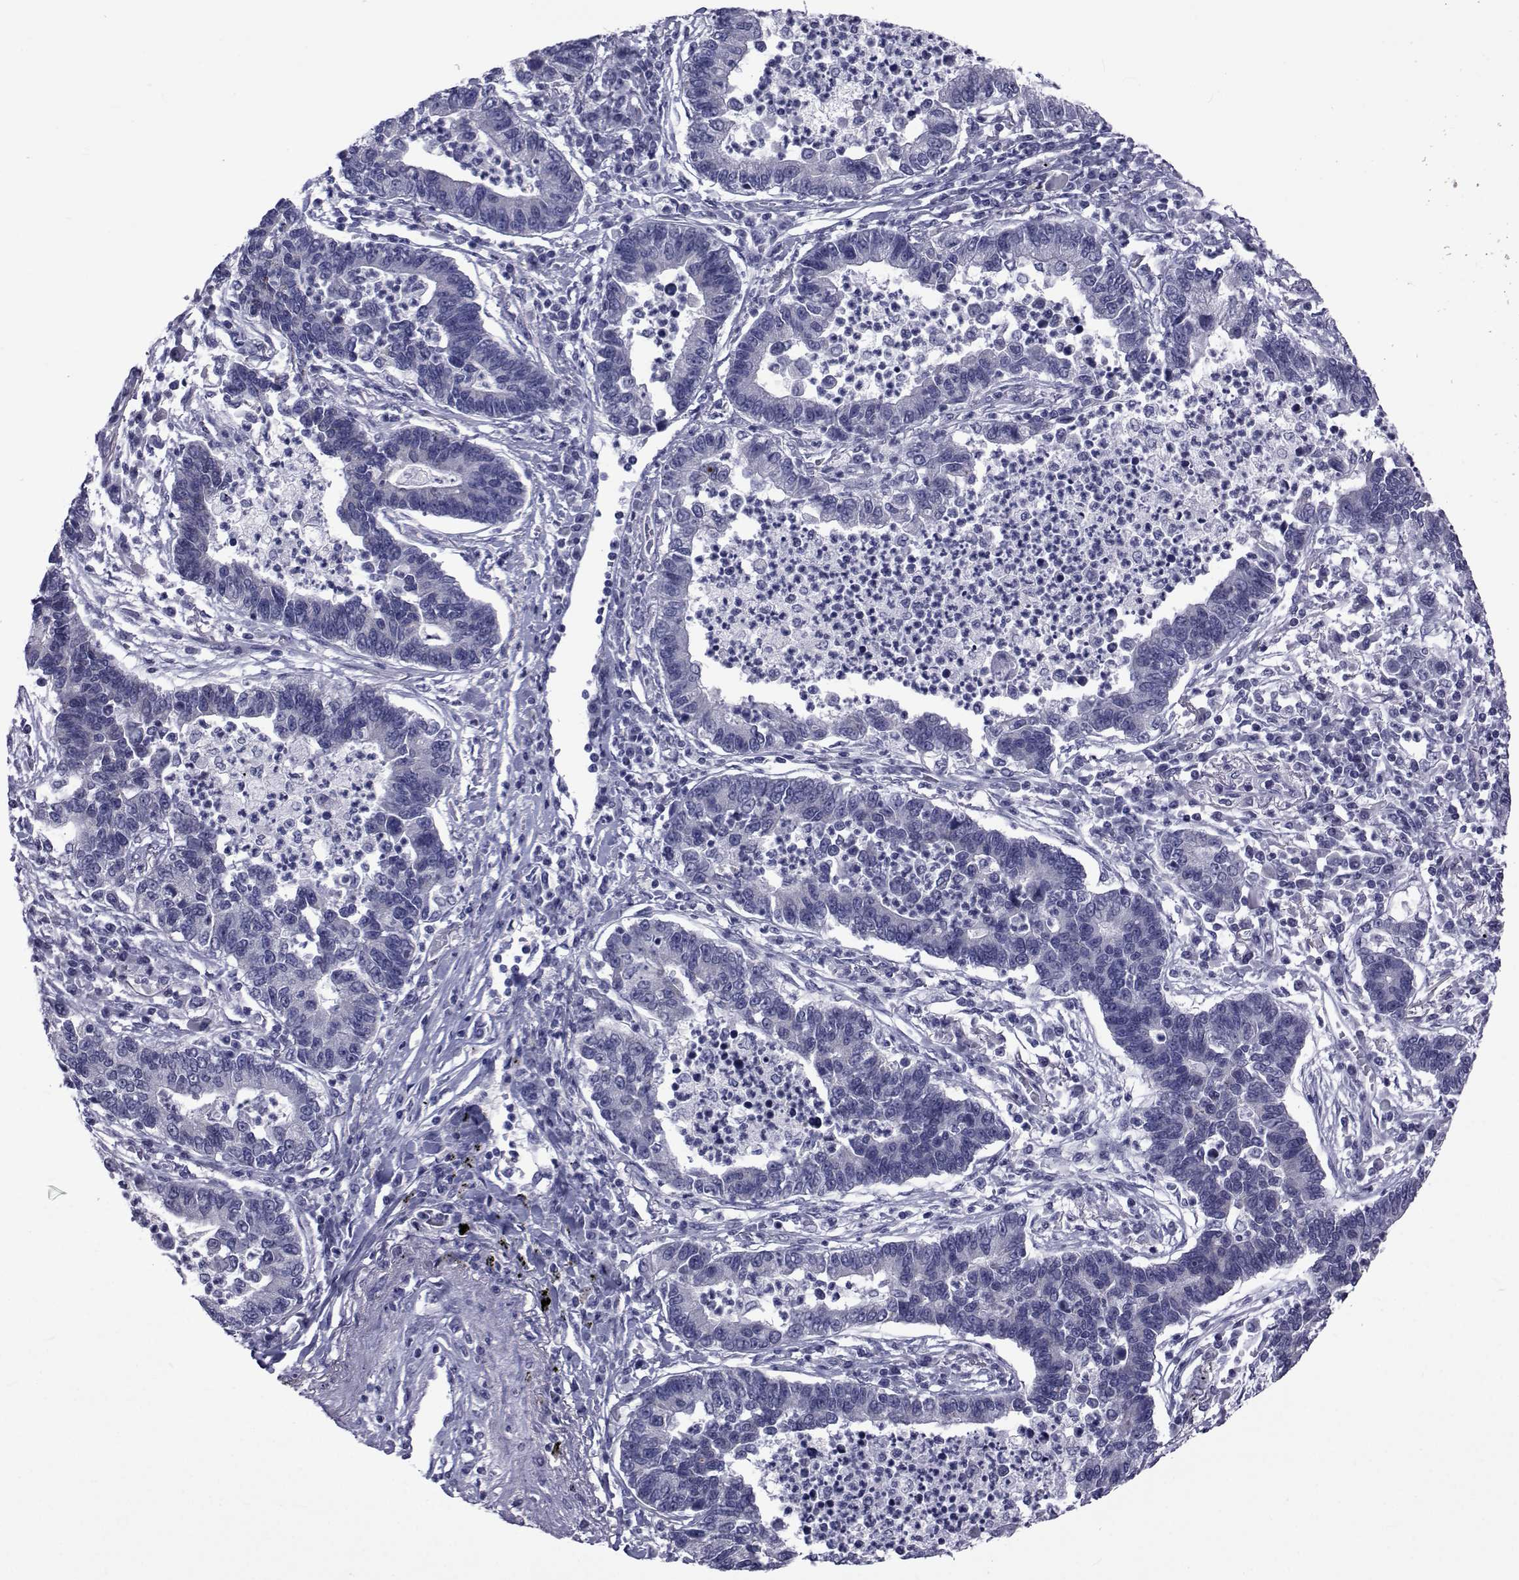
{"staining": {"intensity": "negative", "quantity": "none", "location": "none"}, "tissue": "lung cancer", "cell_type": "Tumor cells", "image_type": "cancer", "snomed": [{"axis": "morphology", "description": "Adenocarcinoma, NOS"}, {"axis": "topography", "description": "Lung"}], "caption": "IHC of human lung cancer demonstrates no staining in tumor cells. (Brightfield microscopy of DAB (3,3'-diaminobenzidine) immunohistochemistry (IHC) at high magnification).", "gene": "GKAP1", "patient": {"sex": "female", "age": 57}}